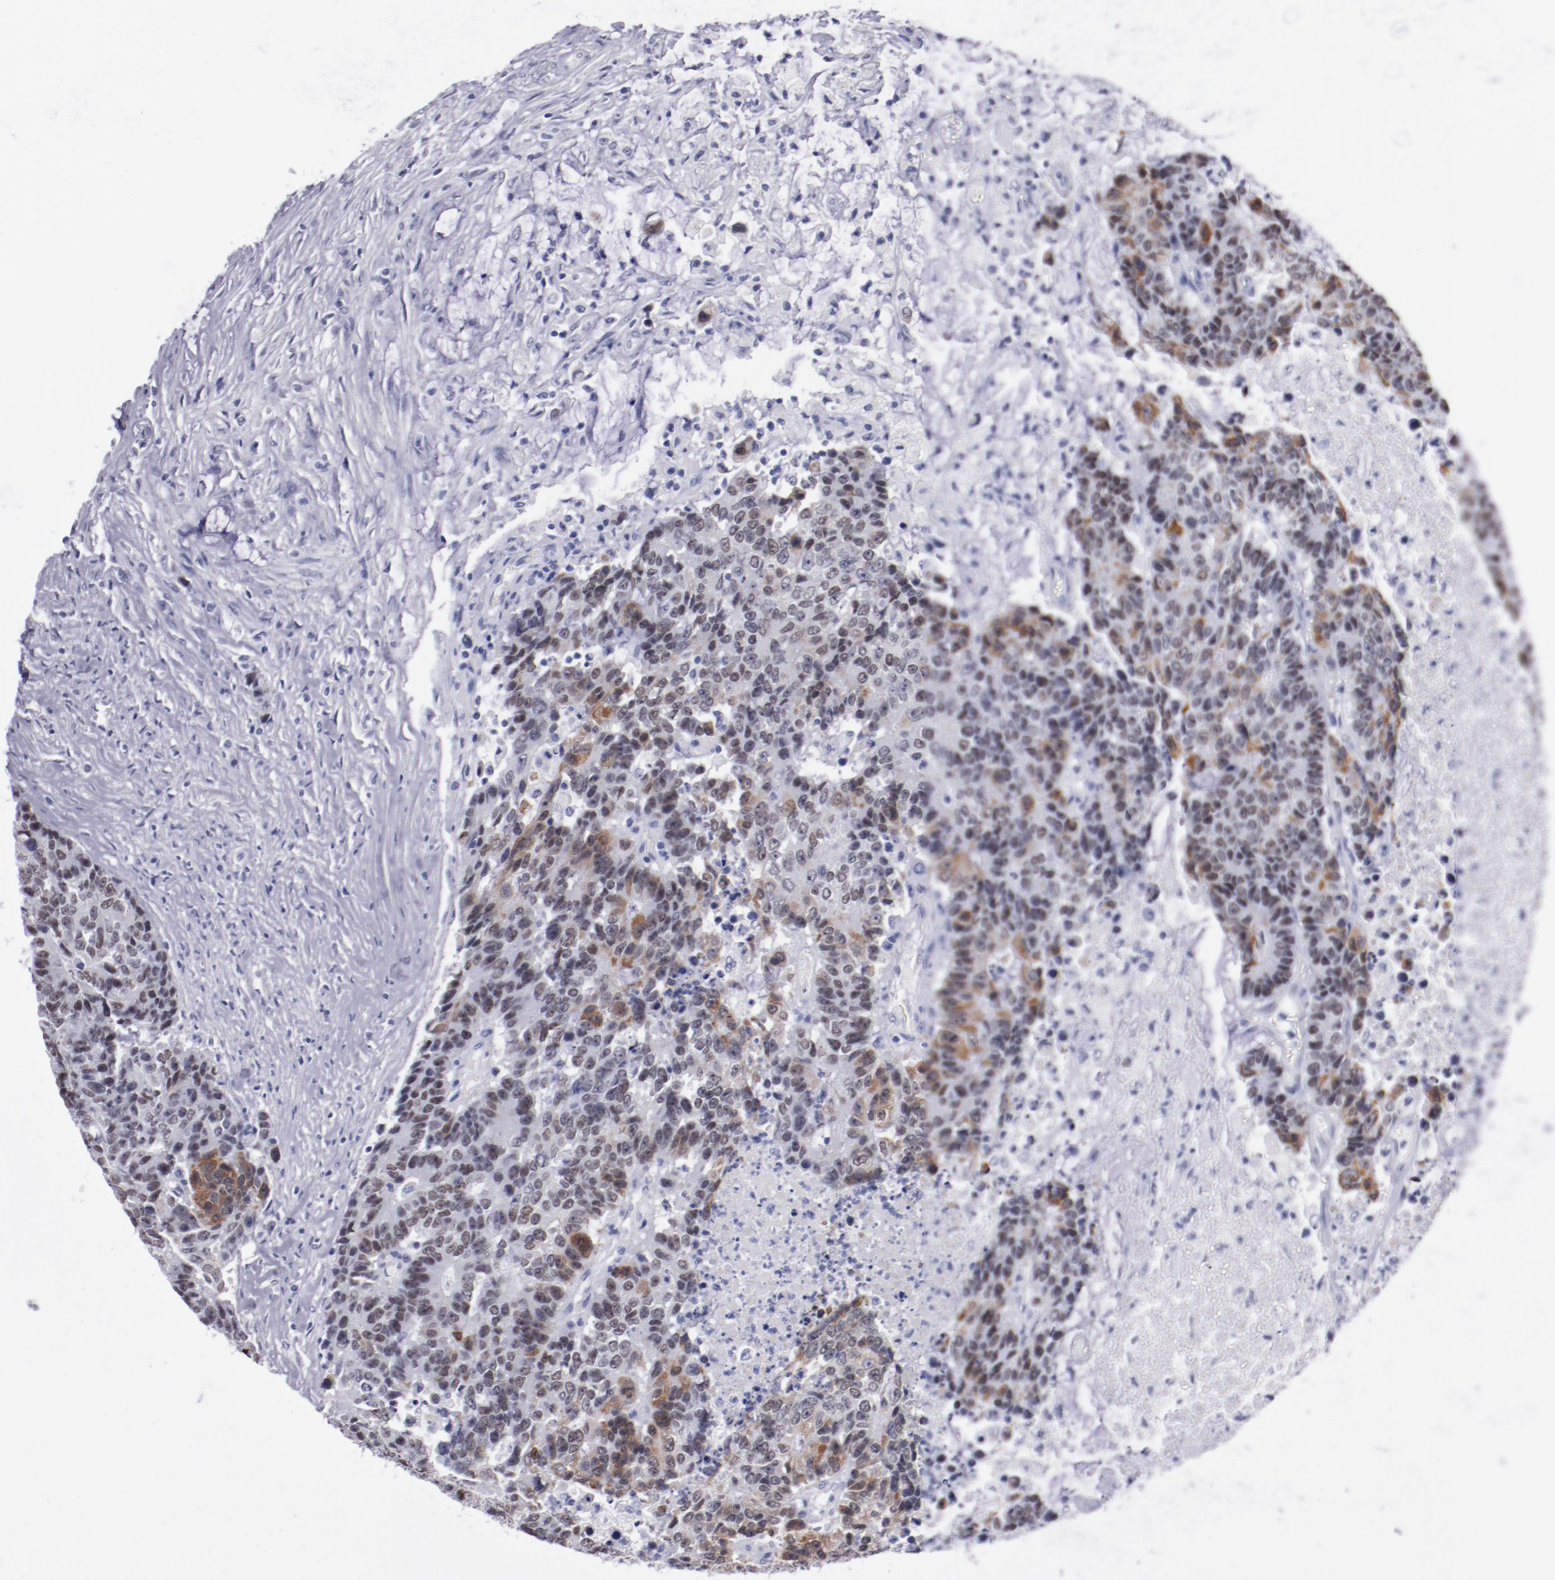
{"staining": {"intensity": "moderate", "quantity": "25%-75%", "location": "cytoplasmic/membranous,nuclear"}, "tissue": "colorectal cancer", "cell_type": "Tumor cells", "image_type": "cancer", "snomed": [{"axis": "morphology", "description": "Adenocarcinoma, NOS"}, {"axis": "topography", "description": "Colon"}], "caption": "An IHC histopathology image of neoplastic tissue is shown. Protein staining in brown highlights moderate cytoplasmic/membranous and nuclear positivity in adenocarcinoma (colorectal) within tumor cells.", "gene": "HNF1B", "patient": {"sex": "female", "age": 86}}